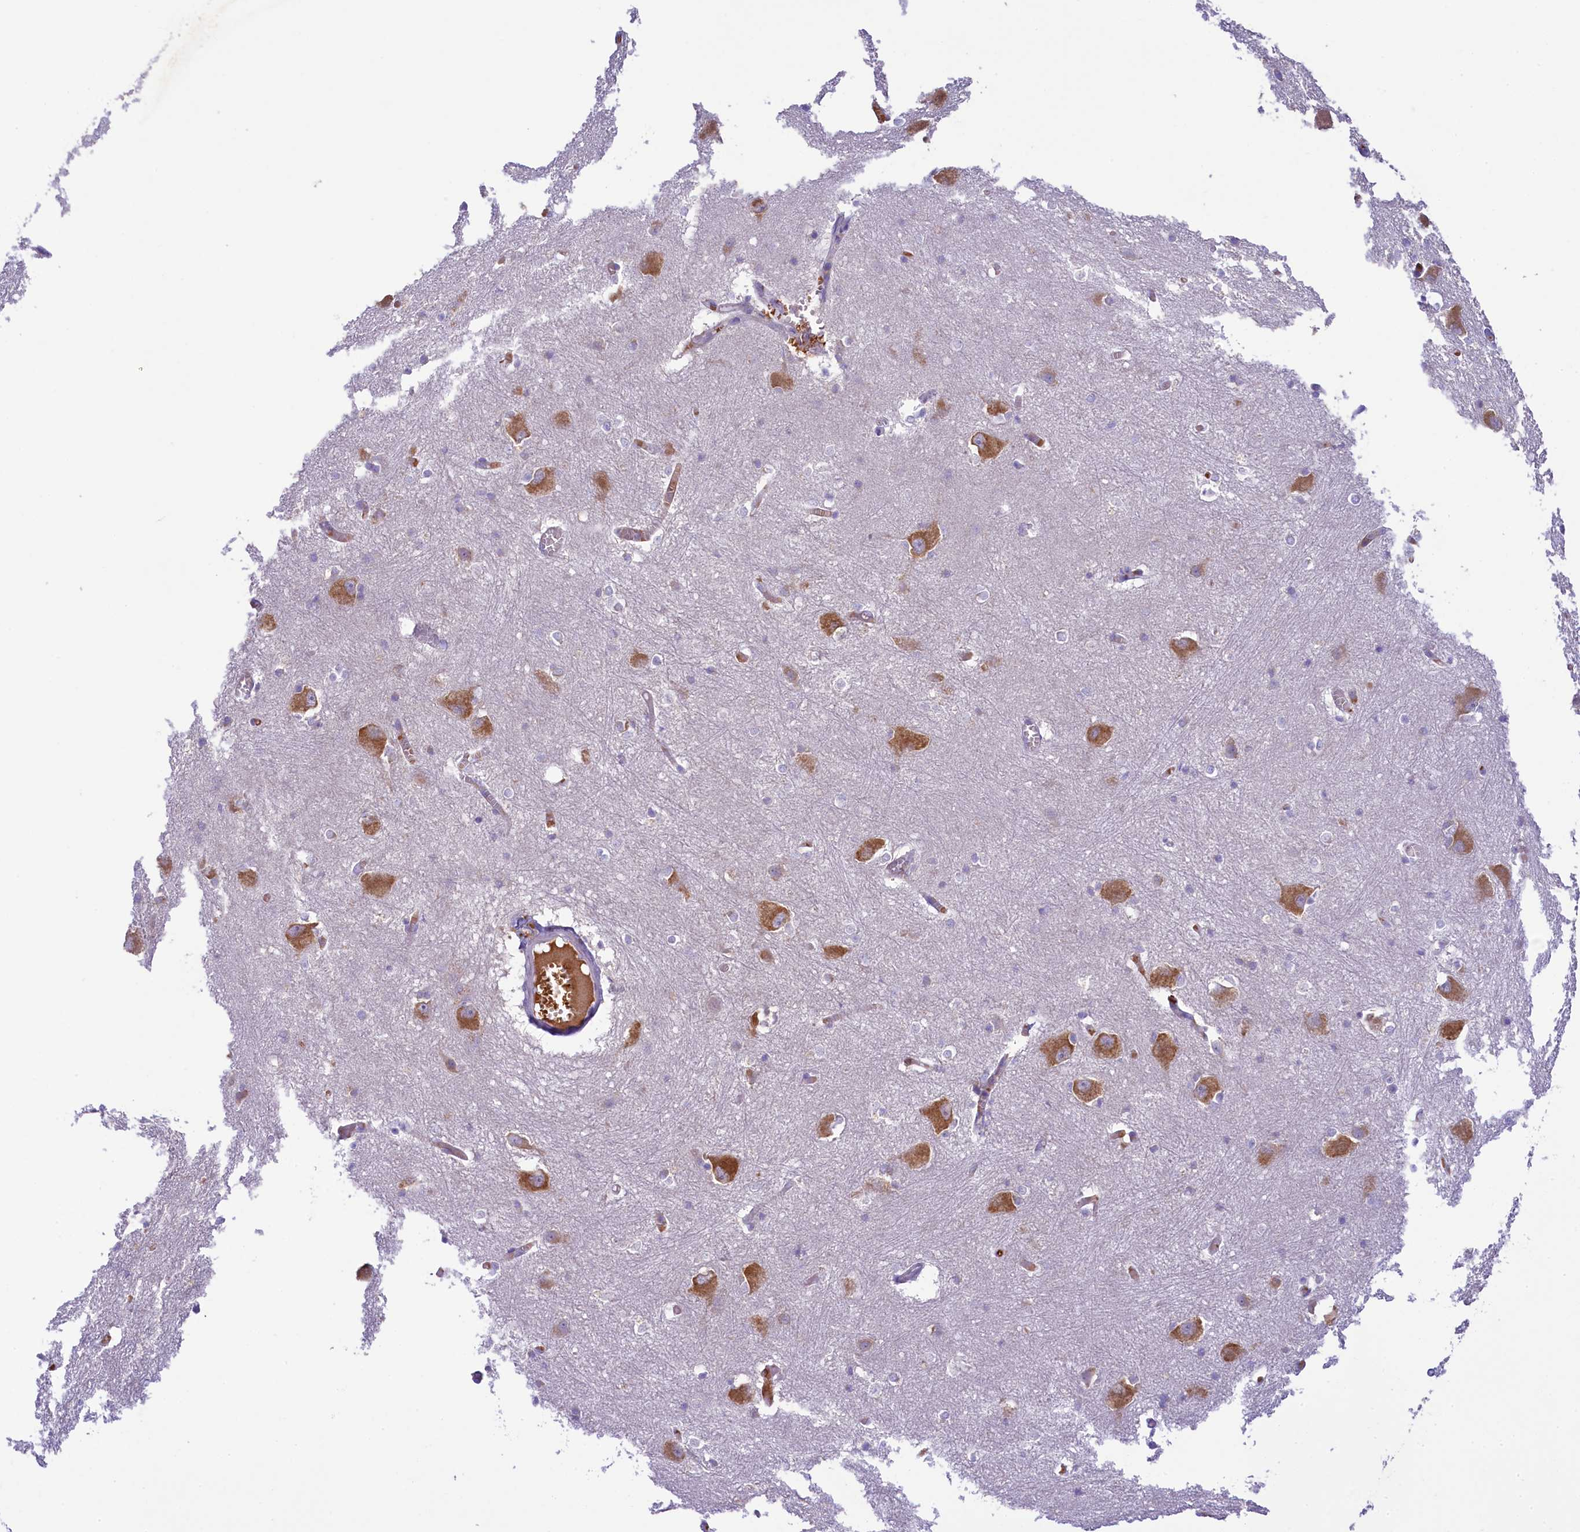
{"staining": {"intensity": "negative", "quantity": "none", "location": "none"}, "tissue": "caudate", "cell_type": "Glial cells", "image_type": "normal", "snomed": [{"axis": "morphology", "description": "Normal tissue, NOS"}, {"axis": "topography", "description": "Lateral ventricle wall"}], "caption": "DAB (3,3'-diaminobenzidine) immunohistochemical staining of benign caudate displays no significant staining in glial cells.", "gene": "LARP4", "patient": {"sex": "male", "age": 37}}